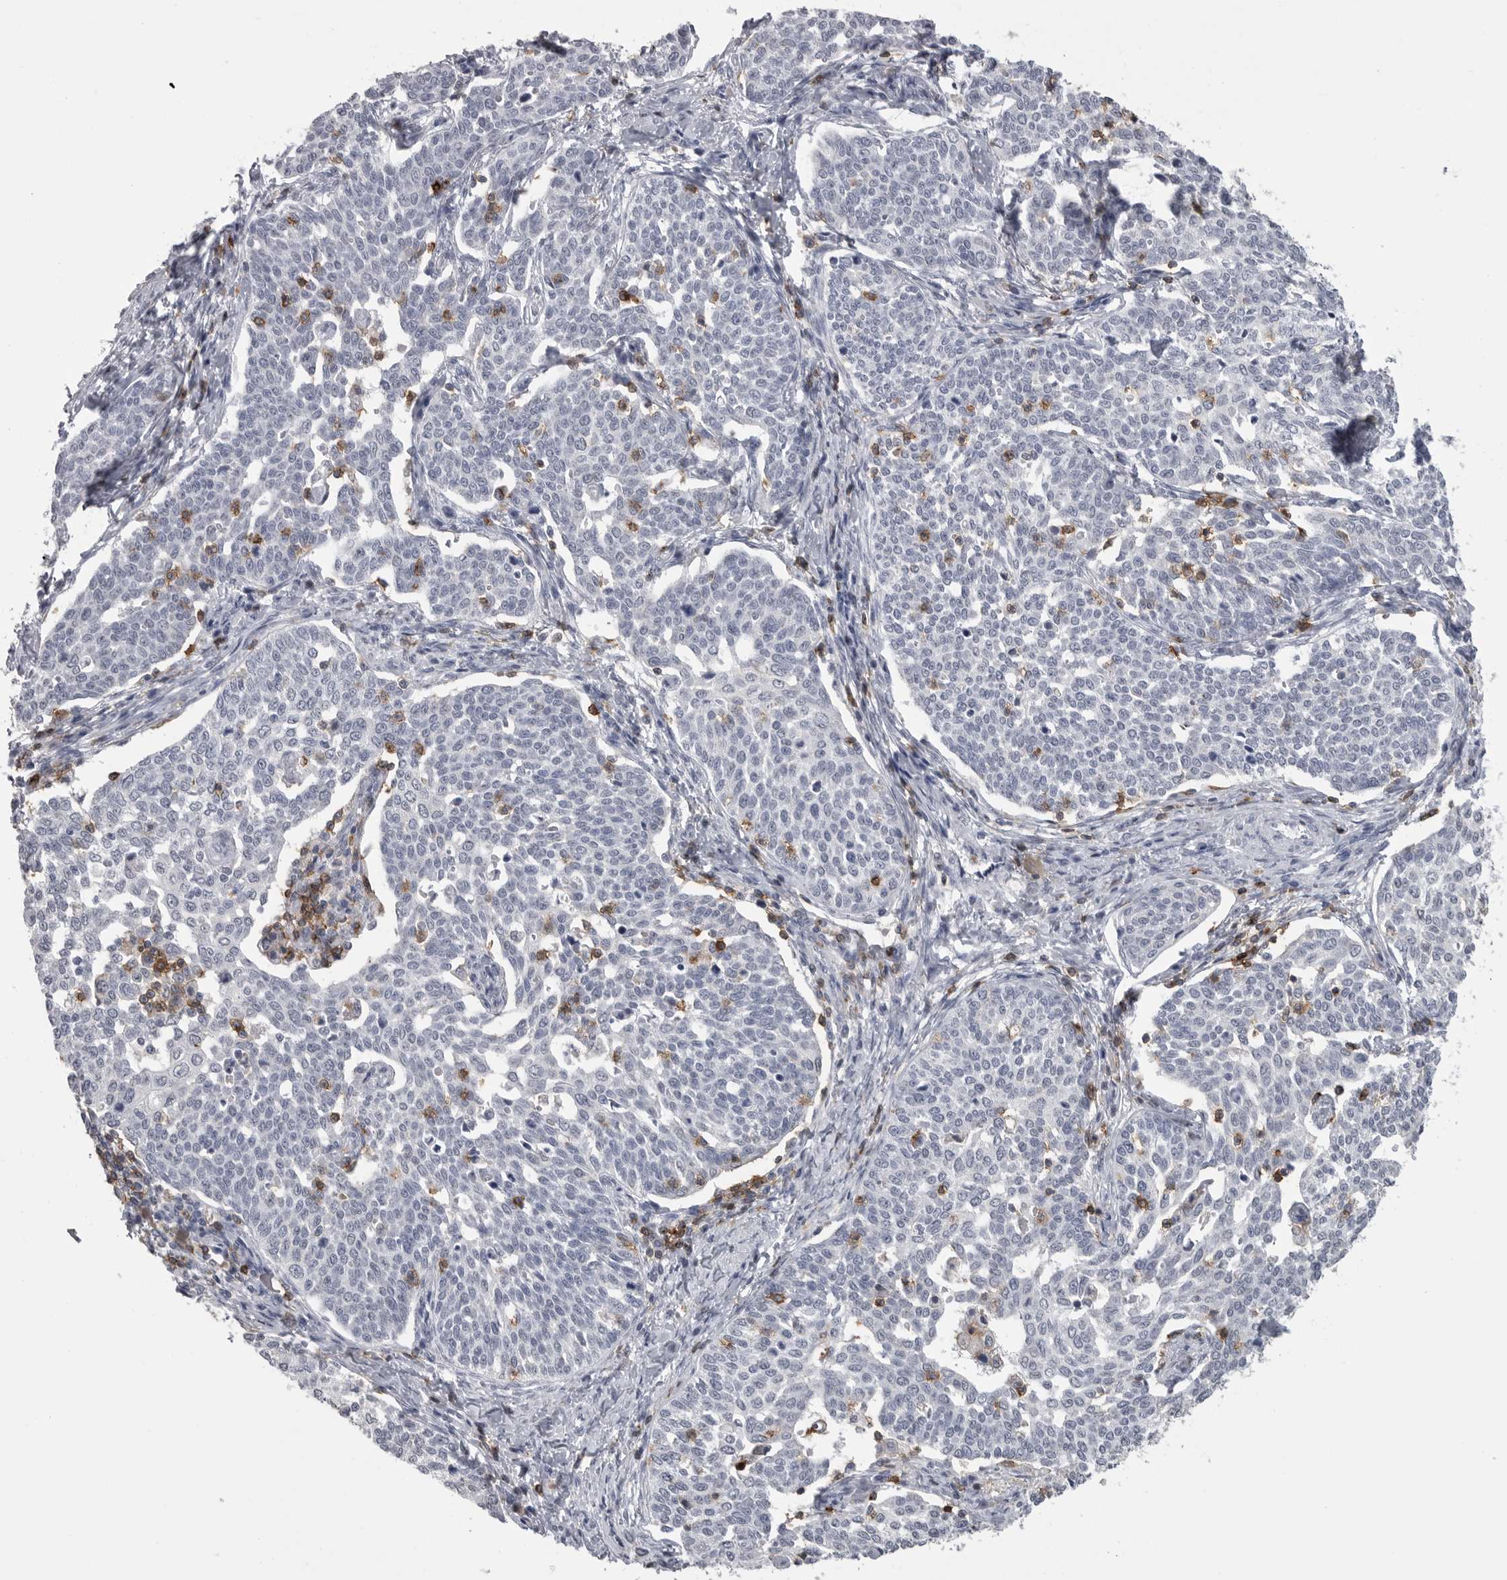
{"staining": {"intensity": "negative", "quantity": "none", "location": "none"}, "tissue": "cervical cancer", "cell_type": "Tumor cells", "image_type": "cancer", "snomed": [{"axis": "morphology", "description": "Squamous cell carcinoma, NOS"}, {"axis": "topography", "description": "Cervix"}], "caption": "Immunohistochemistry of human cervical cancer exhibits no staining in tumor cells.", "gene": "ITGAL", "patient": {"sex": "female", "age": 34}}